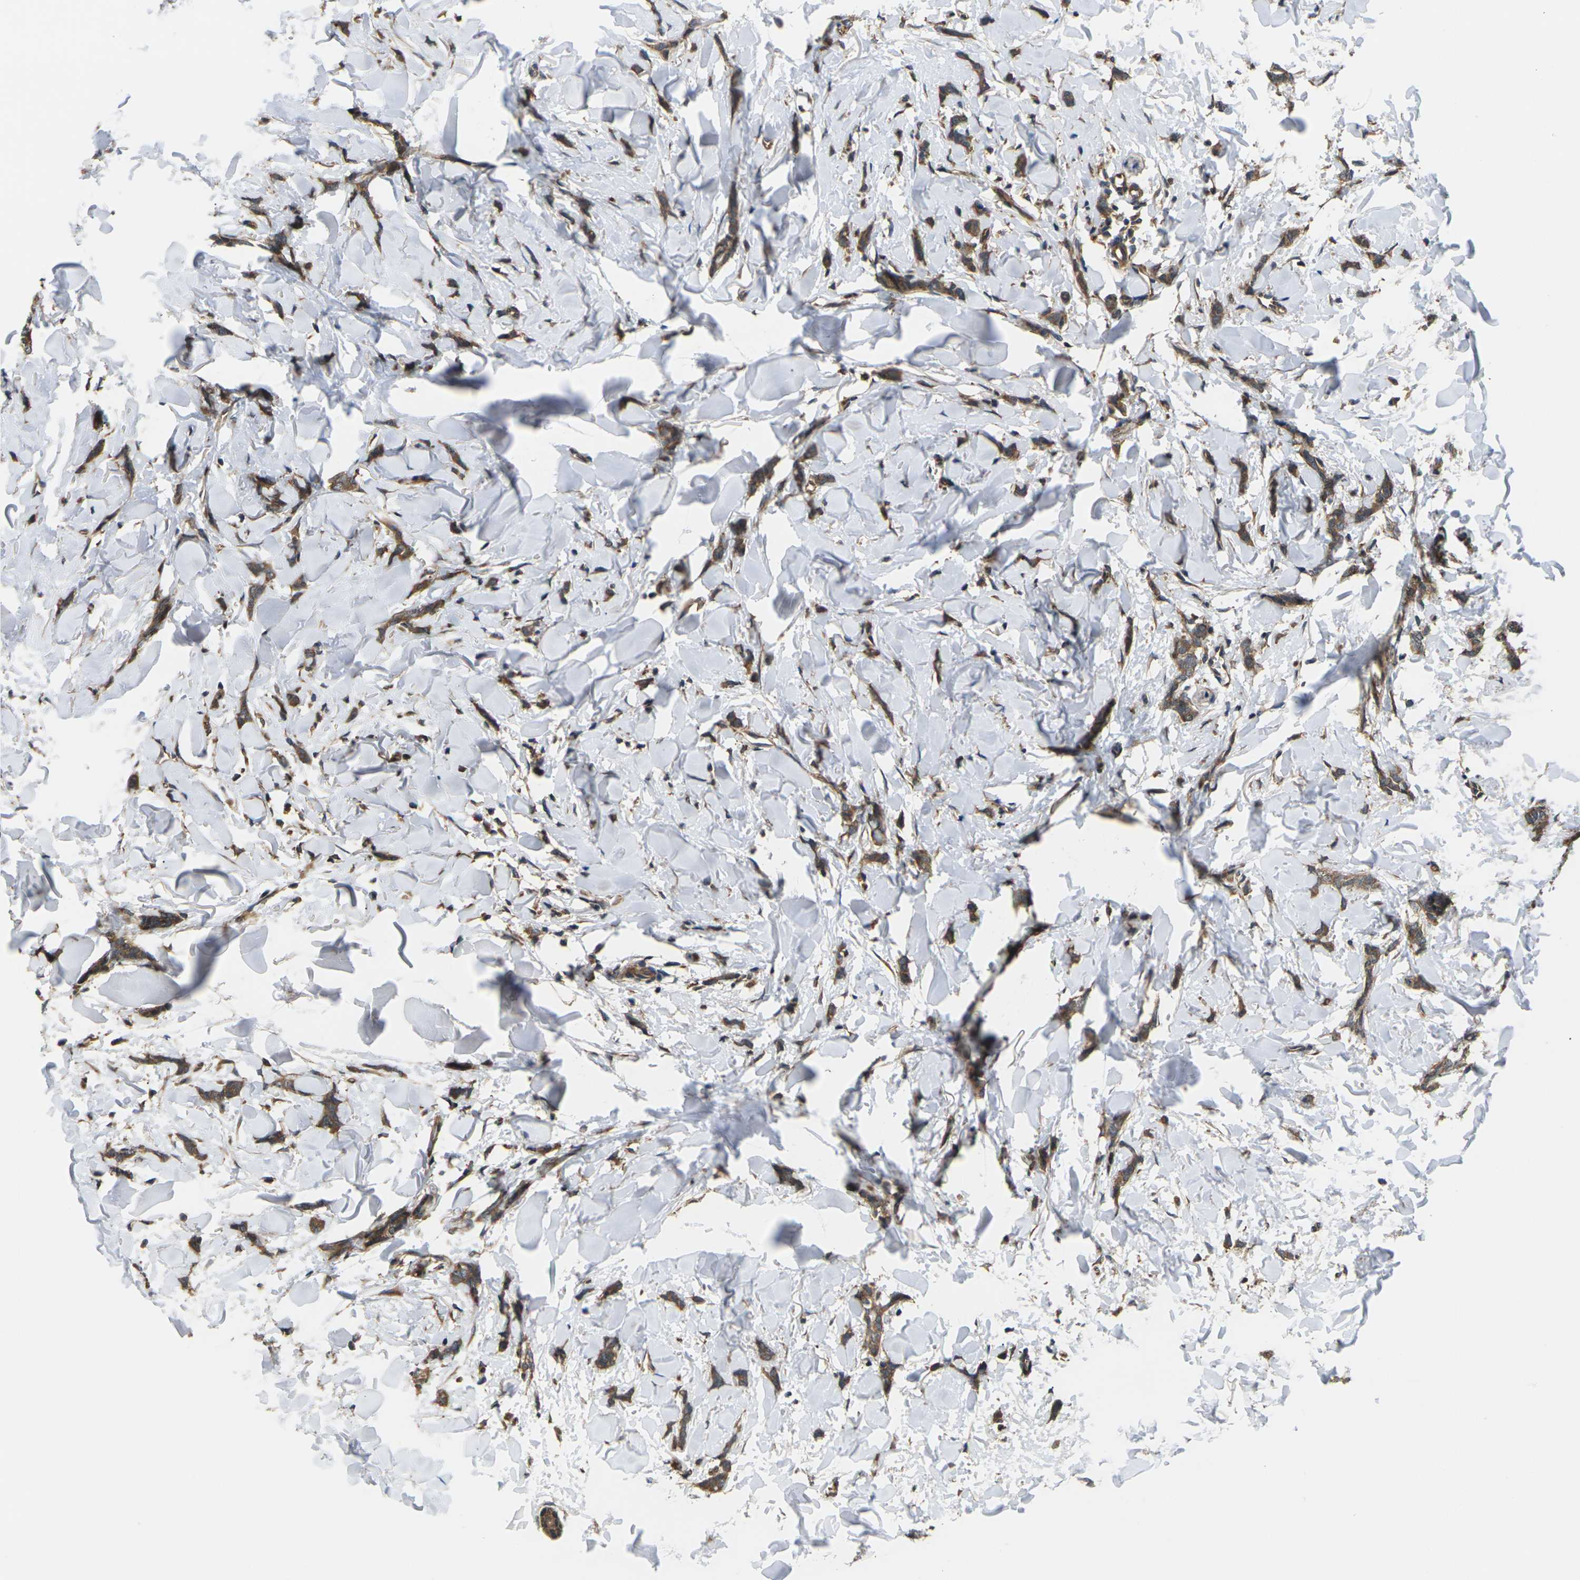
{"staining": {"intensity": "moderate", "quantity": ">75%", "location": "cytoplasmic/membranous"}, "tissue": "breast cancer", "cell_type": "Tumor cells", "image_type": "cancer", "snomed": [{"axis": "morphology", "description": "Lobular carcinoma"}, {"axis": "topography", "description": "Skin"}, {"axis": "topography", "description": "Breast"}], "caption": "Immunohistochemical staining of breast cancer (lobular carcinoma) displays medium levels of moderate cytoplasmic/membranous expression in about >75% of tumor cells.", "gene": "NRAS", "patient": {"sex": "female", "age": 46}}